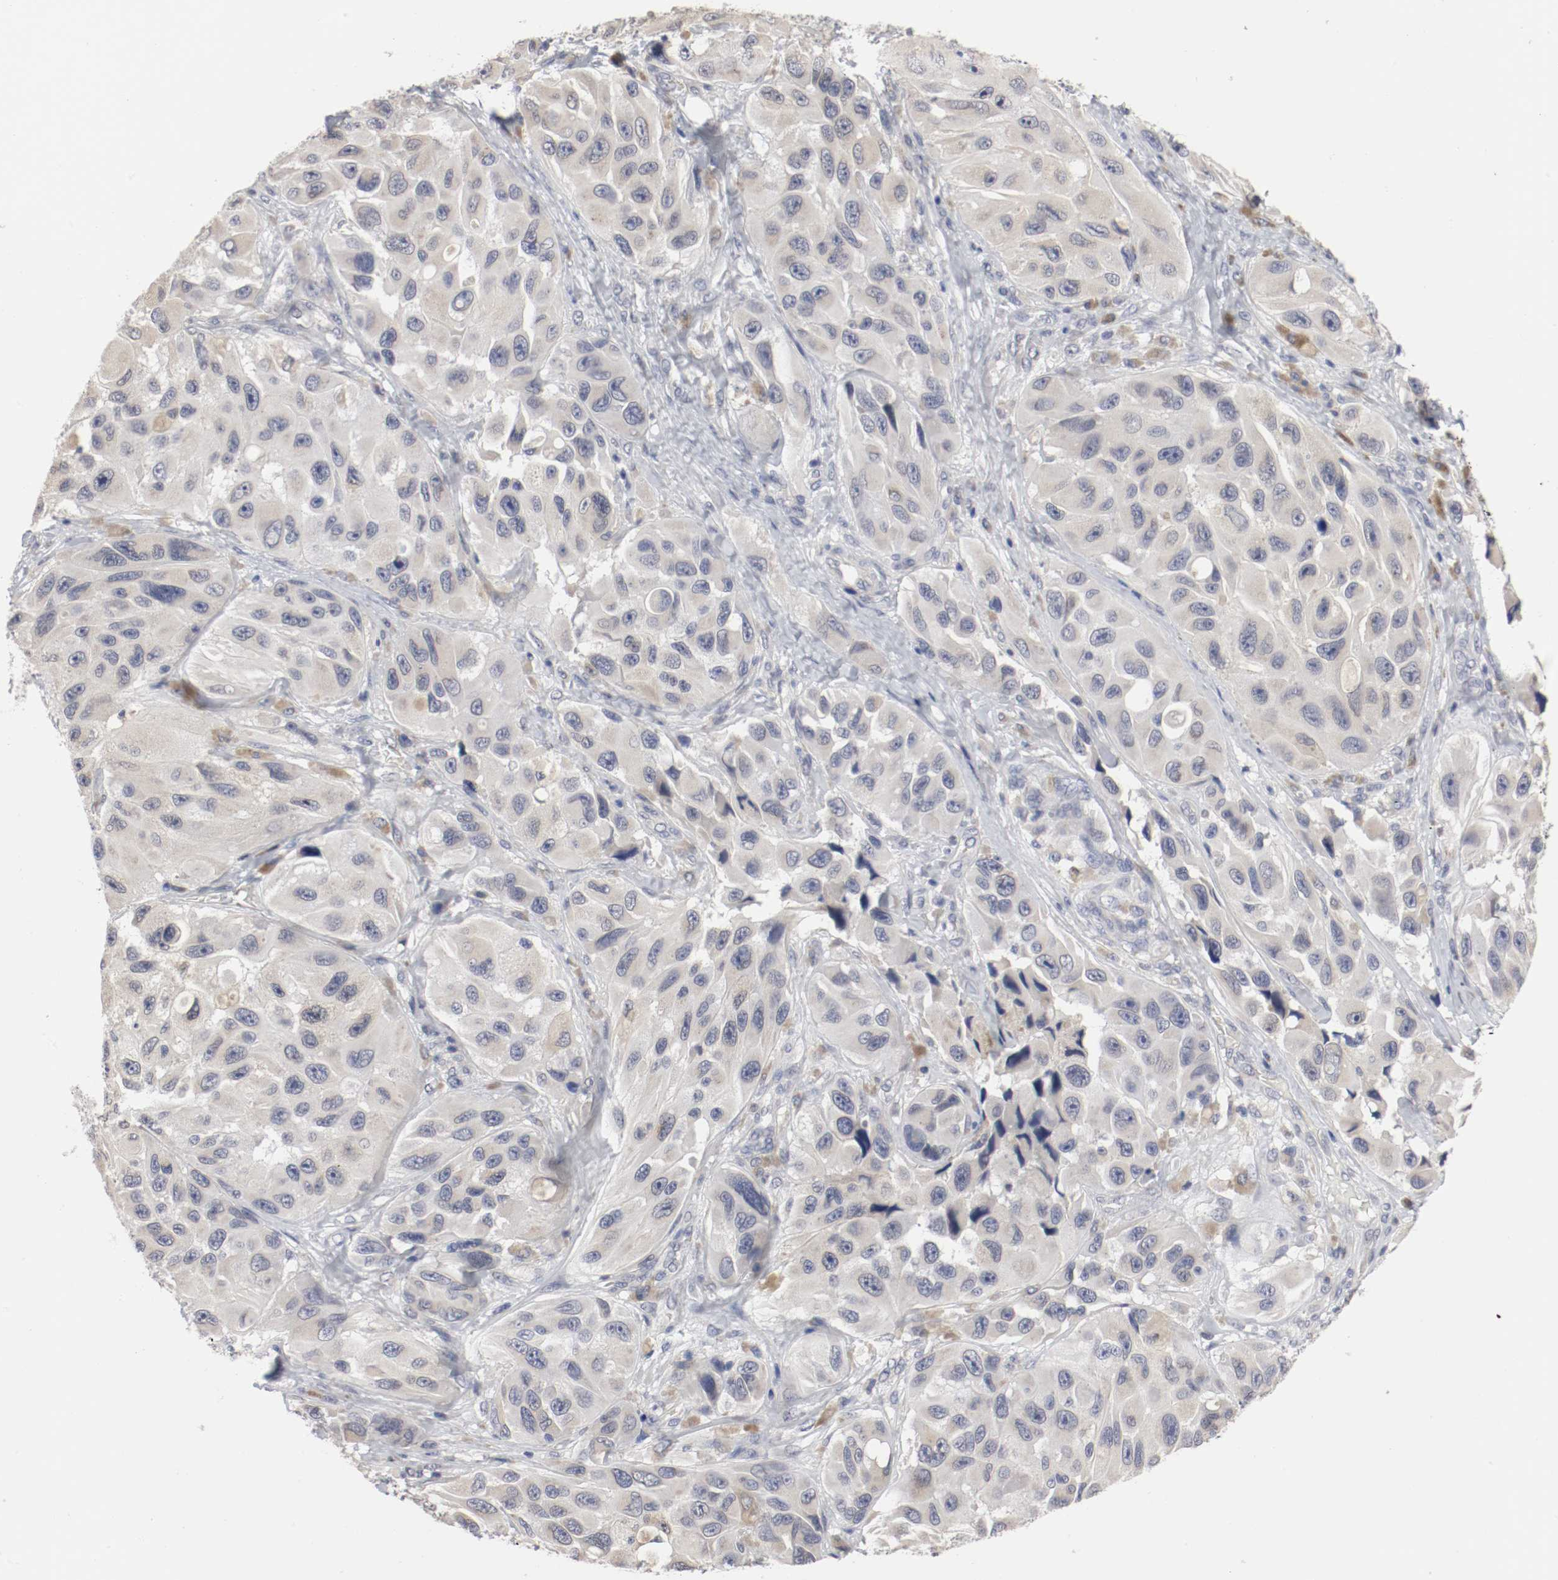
{"staining": {"intensity": "negative", "quantity": "none", "location": "none"}, "tissue": "melanoma", "cell_type": "Tumor cells", "image_type": "cancer", "snomed": [{"axis": "morphology", "description": "Malignant melanoma, NOS"}, {"axis": "topography", "description": "Skin"}], "caption": "A high-resolution histopathology image shows immunohistochemistry staining of malignant melanoma, which displays no significant positivity in tumor cells.", "gene": "CEBPE", "patient": {"sex": "female", "age": 73}}